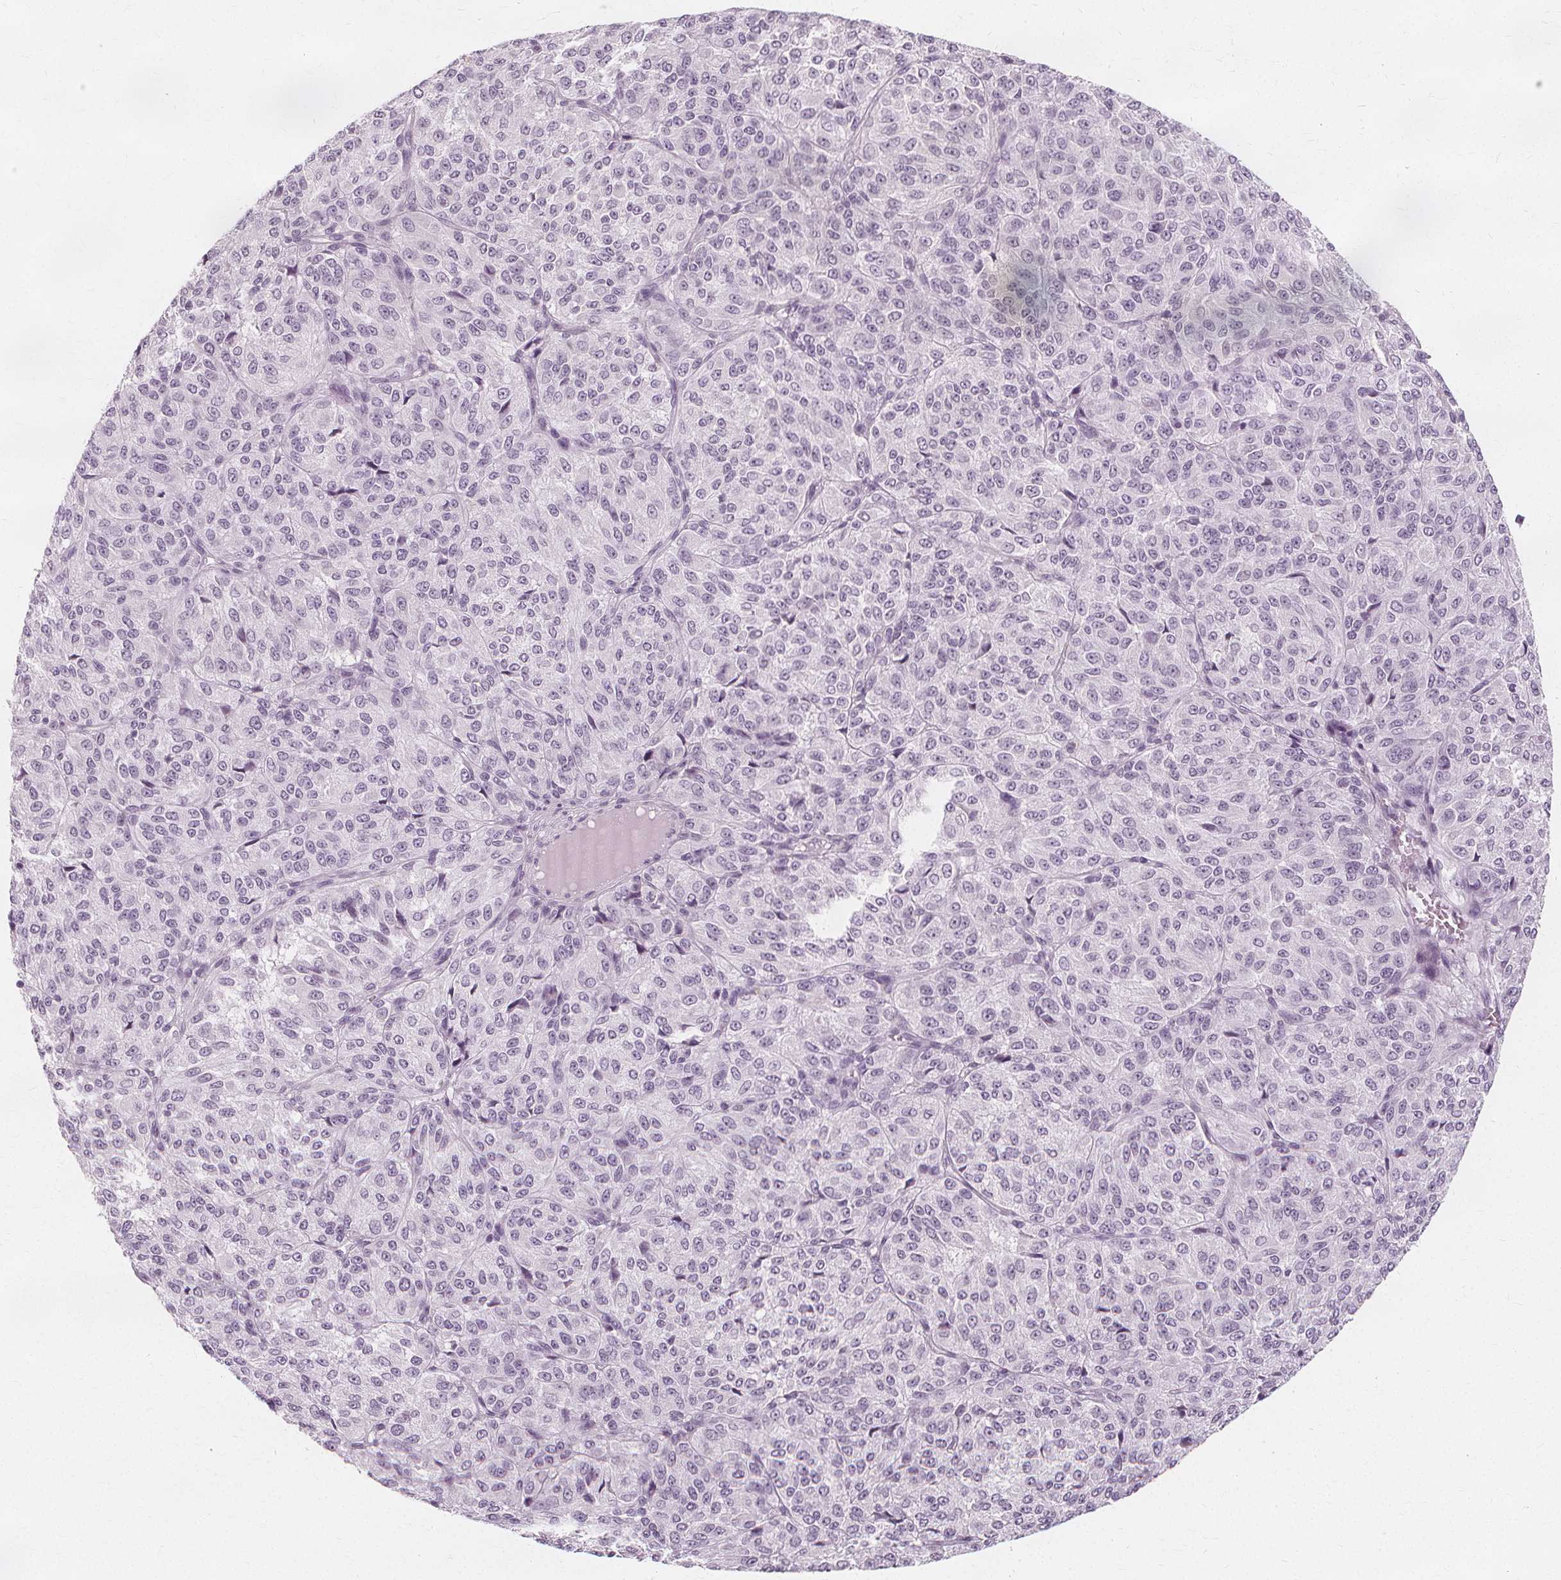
{"staining": {"intensity": "negative", "quantity": "none", "location": "none"}, "tissue": "melanoma", "cell_type": "Tumor cells", "image_type": "cancer", "snomed": [{"axis": "morphology", "description": "Malignant melanoma, Metastatic site"}, {"axis": "topography", "description": "Brain"}], "caption": "IHC of human malignant melanoma (metastatic site) displays no expression in tumor cells. (Immunohistochemistry, brightfield microscopy, high magnification).", "gene": "NXPE1", "patient": {"sex": "female", "age": 56}}